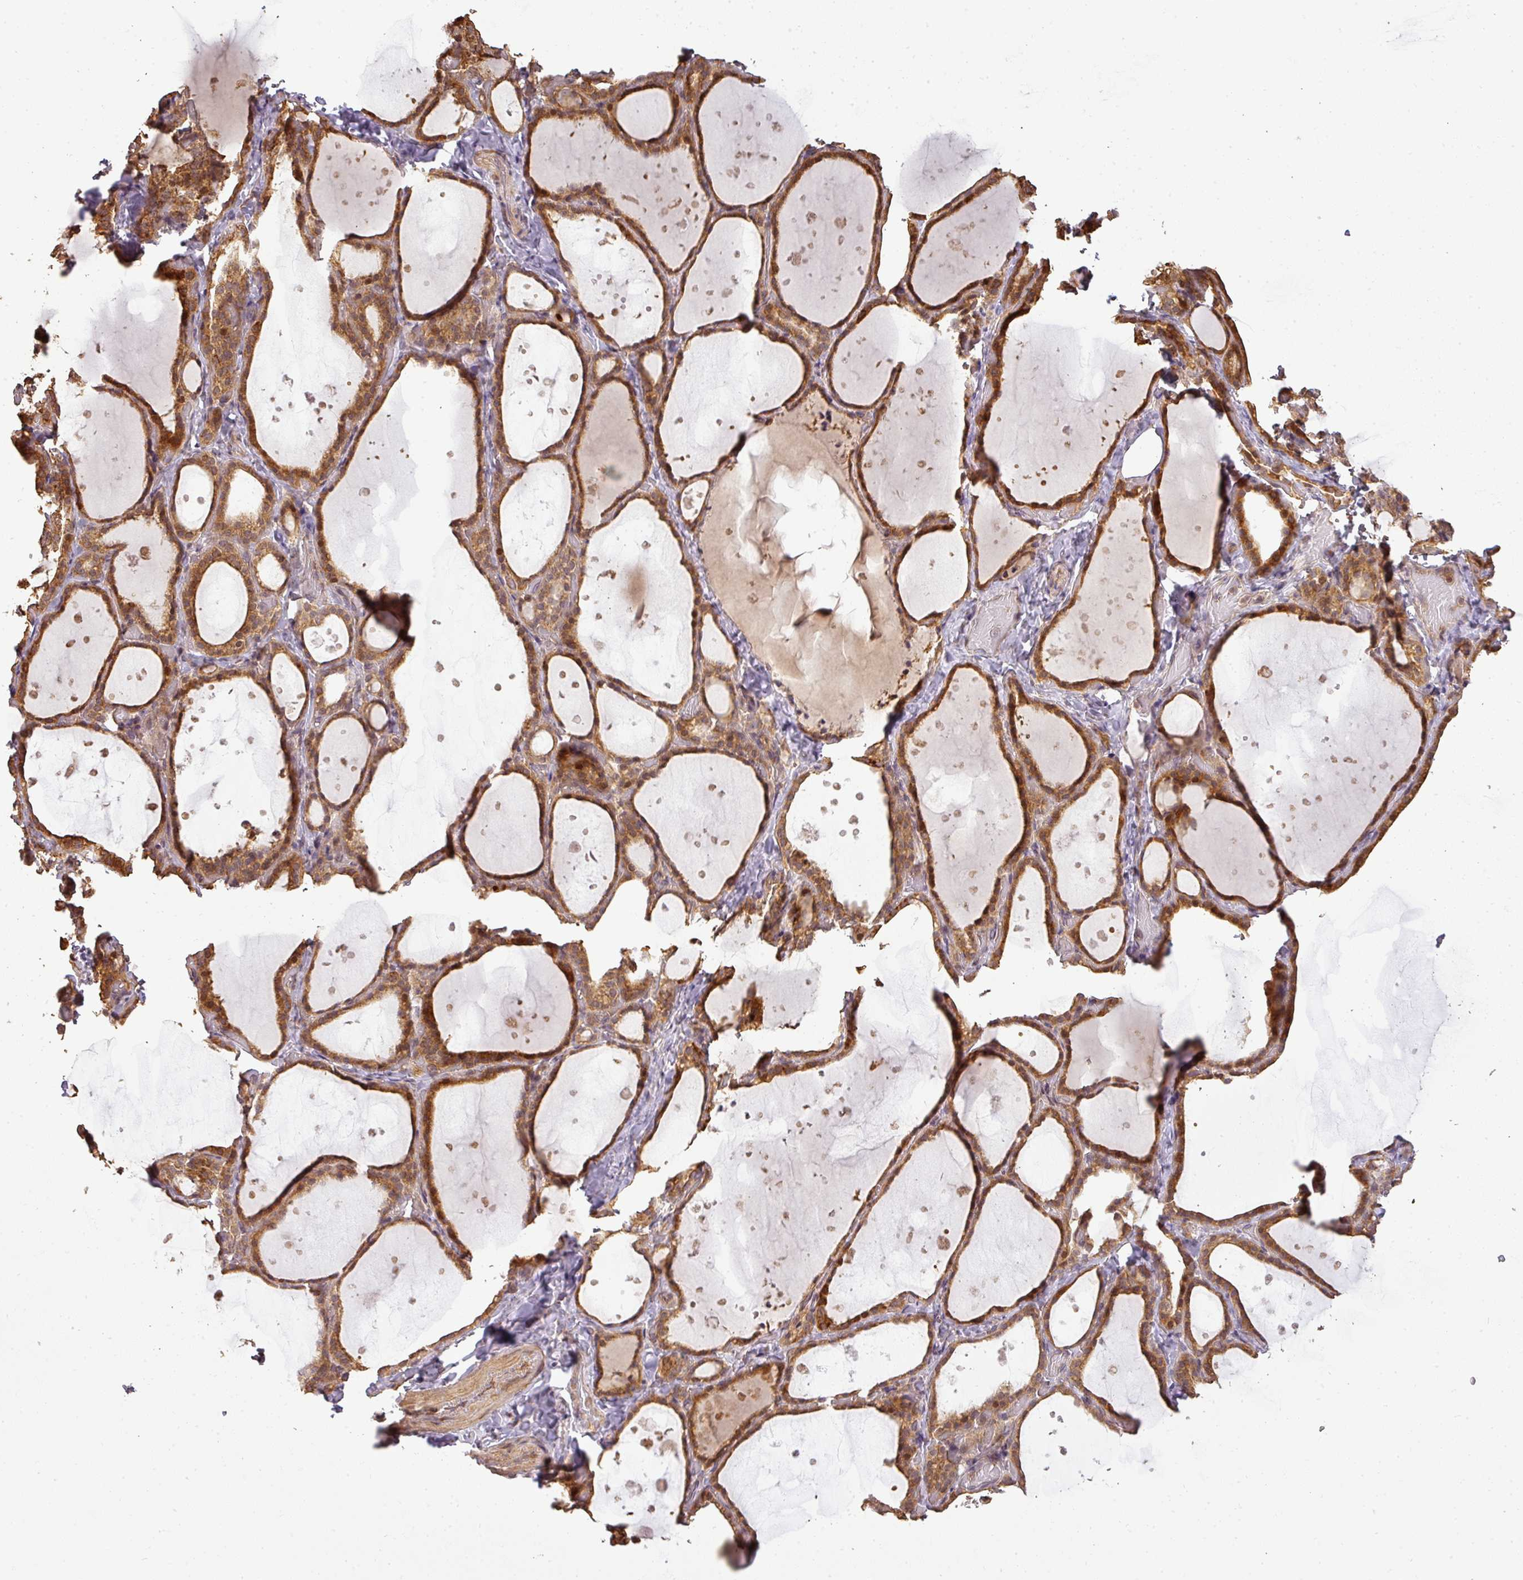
{"staining": {"intensity": "moderate", "quantity": ">75%", "location": "cytoplasmic/membranous,nuclear"}, "tissue": "thyroid gland", "cell_type": "Glandular cells", "image_type": "normal", "snomed": [{"axis": "morphology", "description": "Normal tissue, NOS"}, {"axis": "topography", "description": "Thyroid gland"}], "caption": "A high-resolution photomicrograph shows immunohistochemistry (IHC) staining of benign thyroid gland, which displays moderate cytoplasmic/membranous,nuclear staining in approximately >75% of glandular cells. (DAB (3,3'-diaminobenzidine) = brown stain, brightfield microscopy at high magnification).", "gene": "FAIM", "patient": {"sex": "female", "age": 44}}